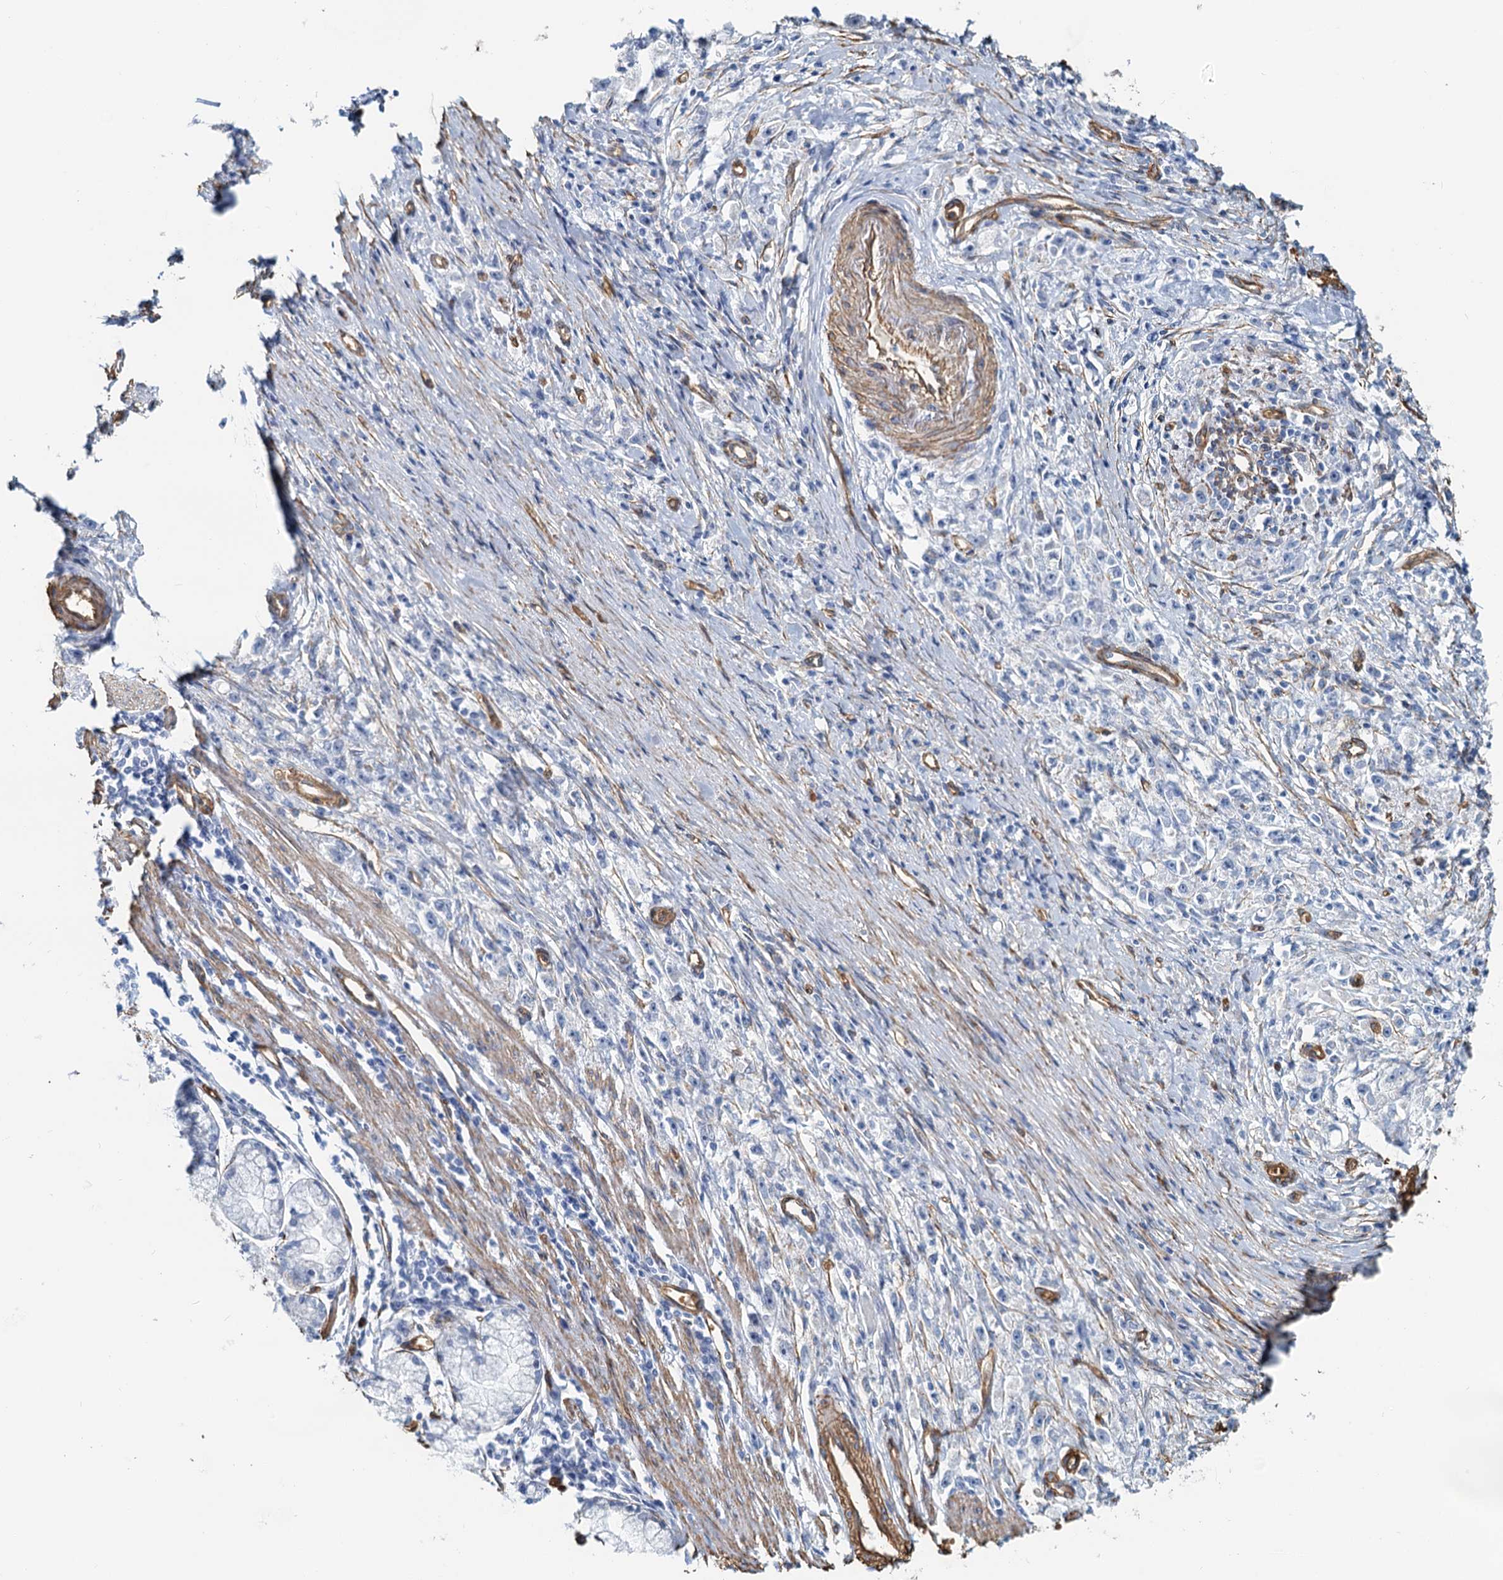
{"staining": {"intensity": "negative", "quantity": "none", "location": "none"}, "tissue": "stomach cancer", "cell_type": "Tumor cells", "image_type": "cancer", "snomed": [{"axis": "morphology", "description": "Adenocarcinoma, NOS"}, {"axis": "topography", "description": "Stomach"}], "caption": "This is an immunohistochemistry (IHC) image of adenocarcinoma (stomach). There is no positivity in tumor cells.", "gene": "DGKG", "patient": {"sex": "female", "age": 59}}